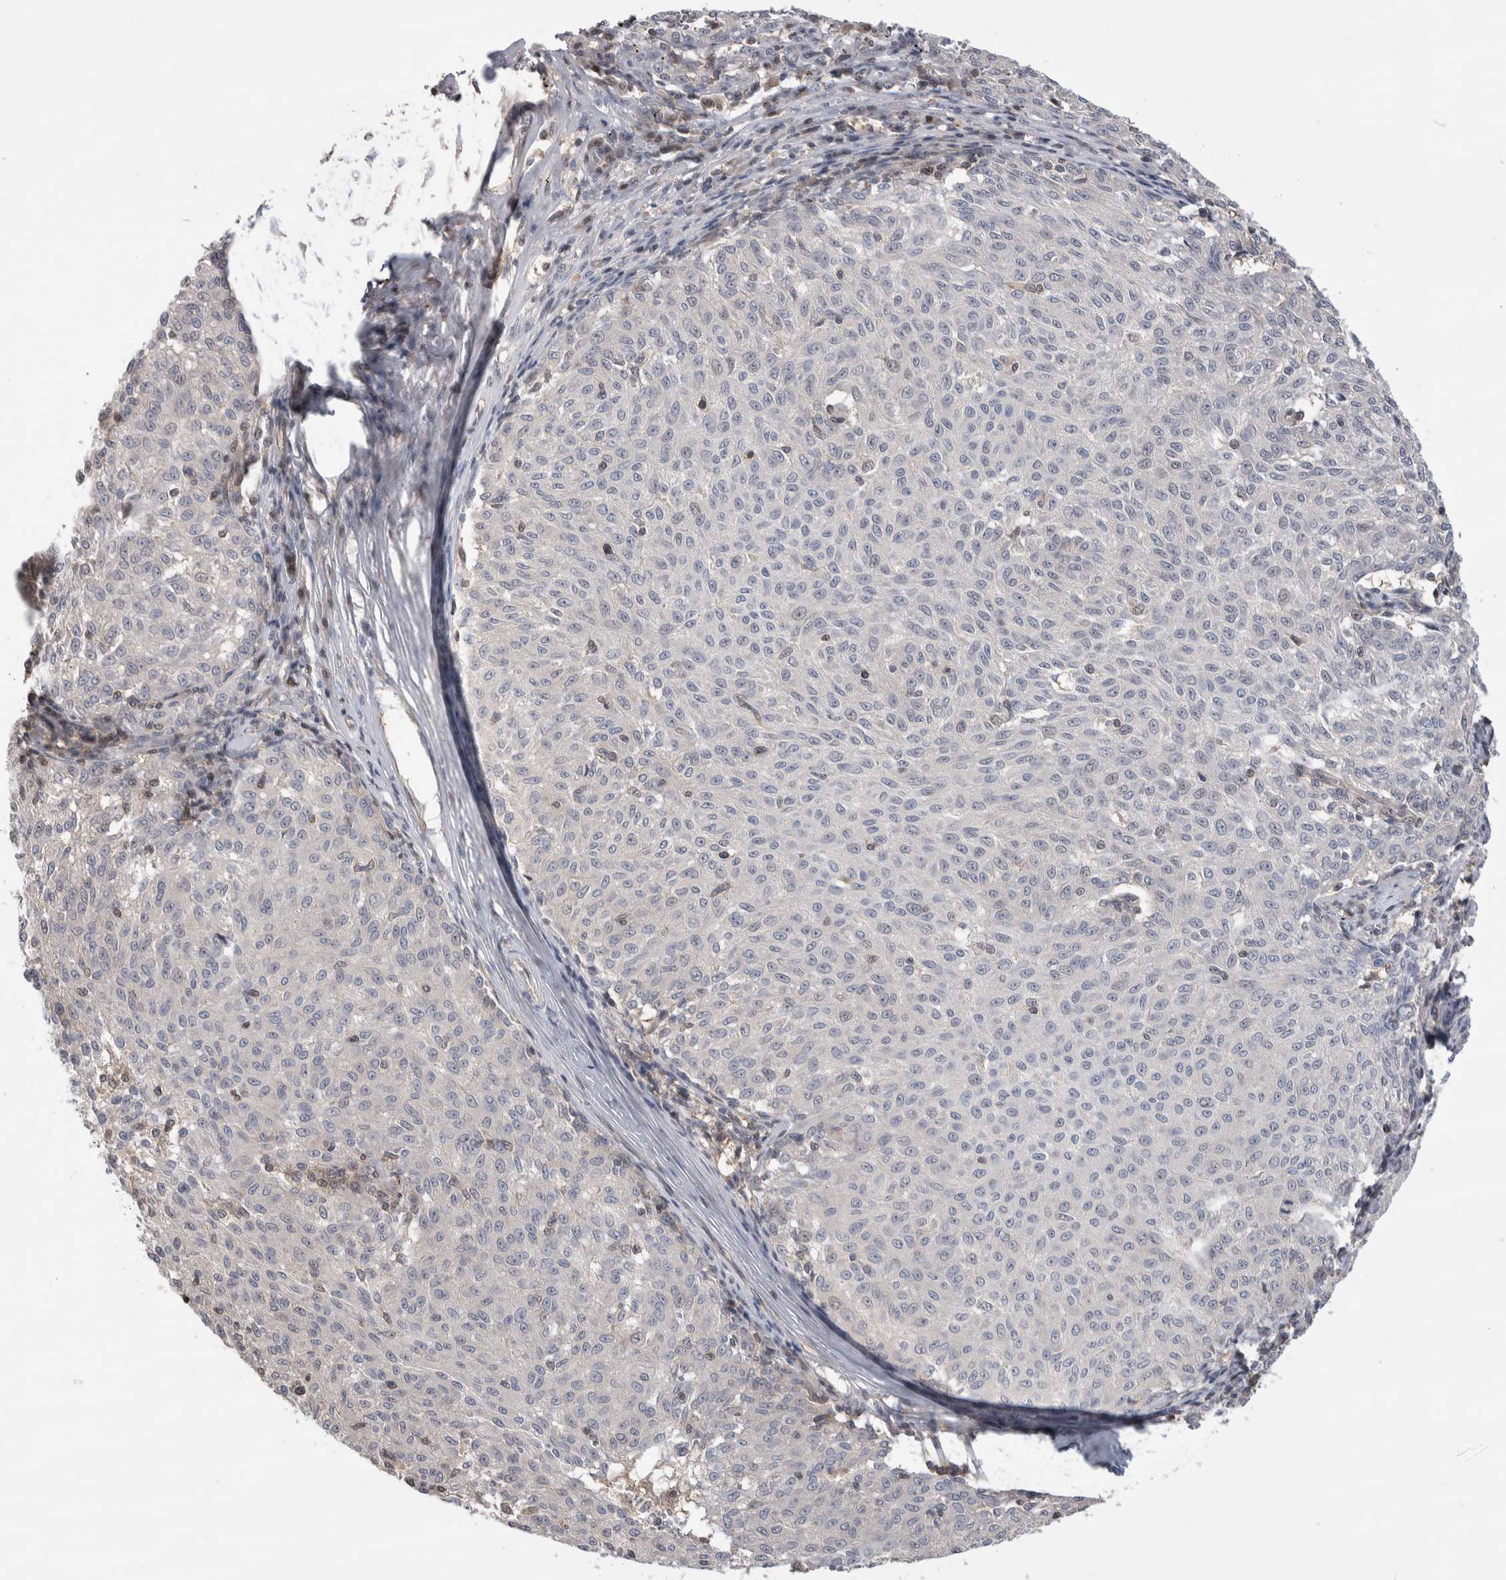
{"staining": {"intensity": "negative", "quantity": "none", "location": "none"}, "tissue": "melanoma", "cell_type": "Tumor cells", "image_type": "cancer", "snomed": [{"axis": "morphology", "description": "Malignant melanoma, NOS"}, {"axis": "topography", "description": "Skin"}], "caption": "This is a photomicrograph of immunohistochemistry (IHC) staining of malignant melanoma, which shows no staining in tumor cells.", "gene": "ZBTB49", "patient": {"sex": "female", "age": 72}}